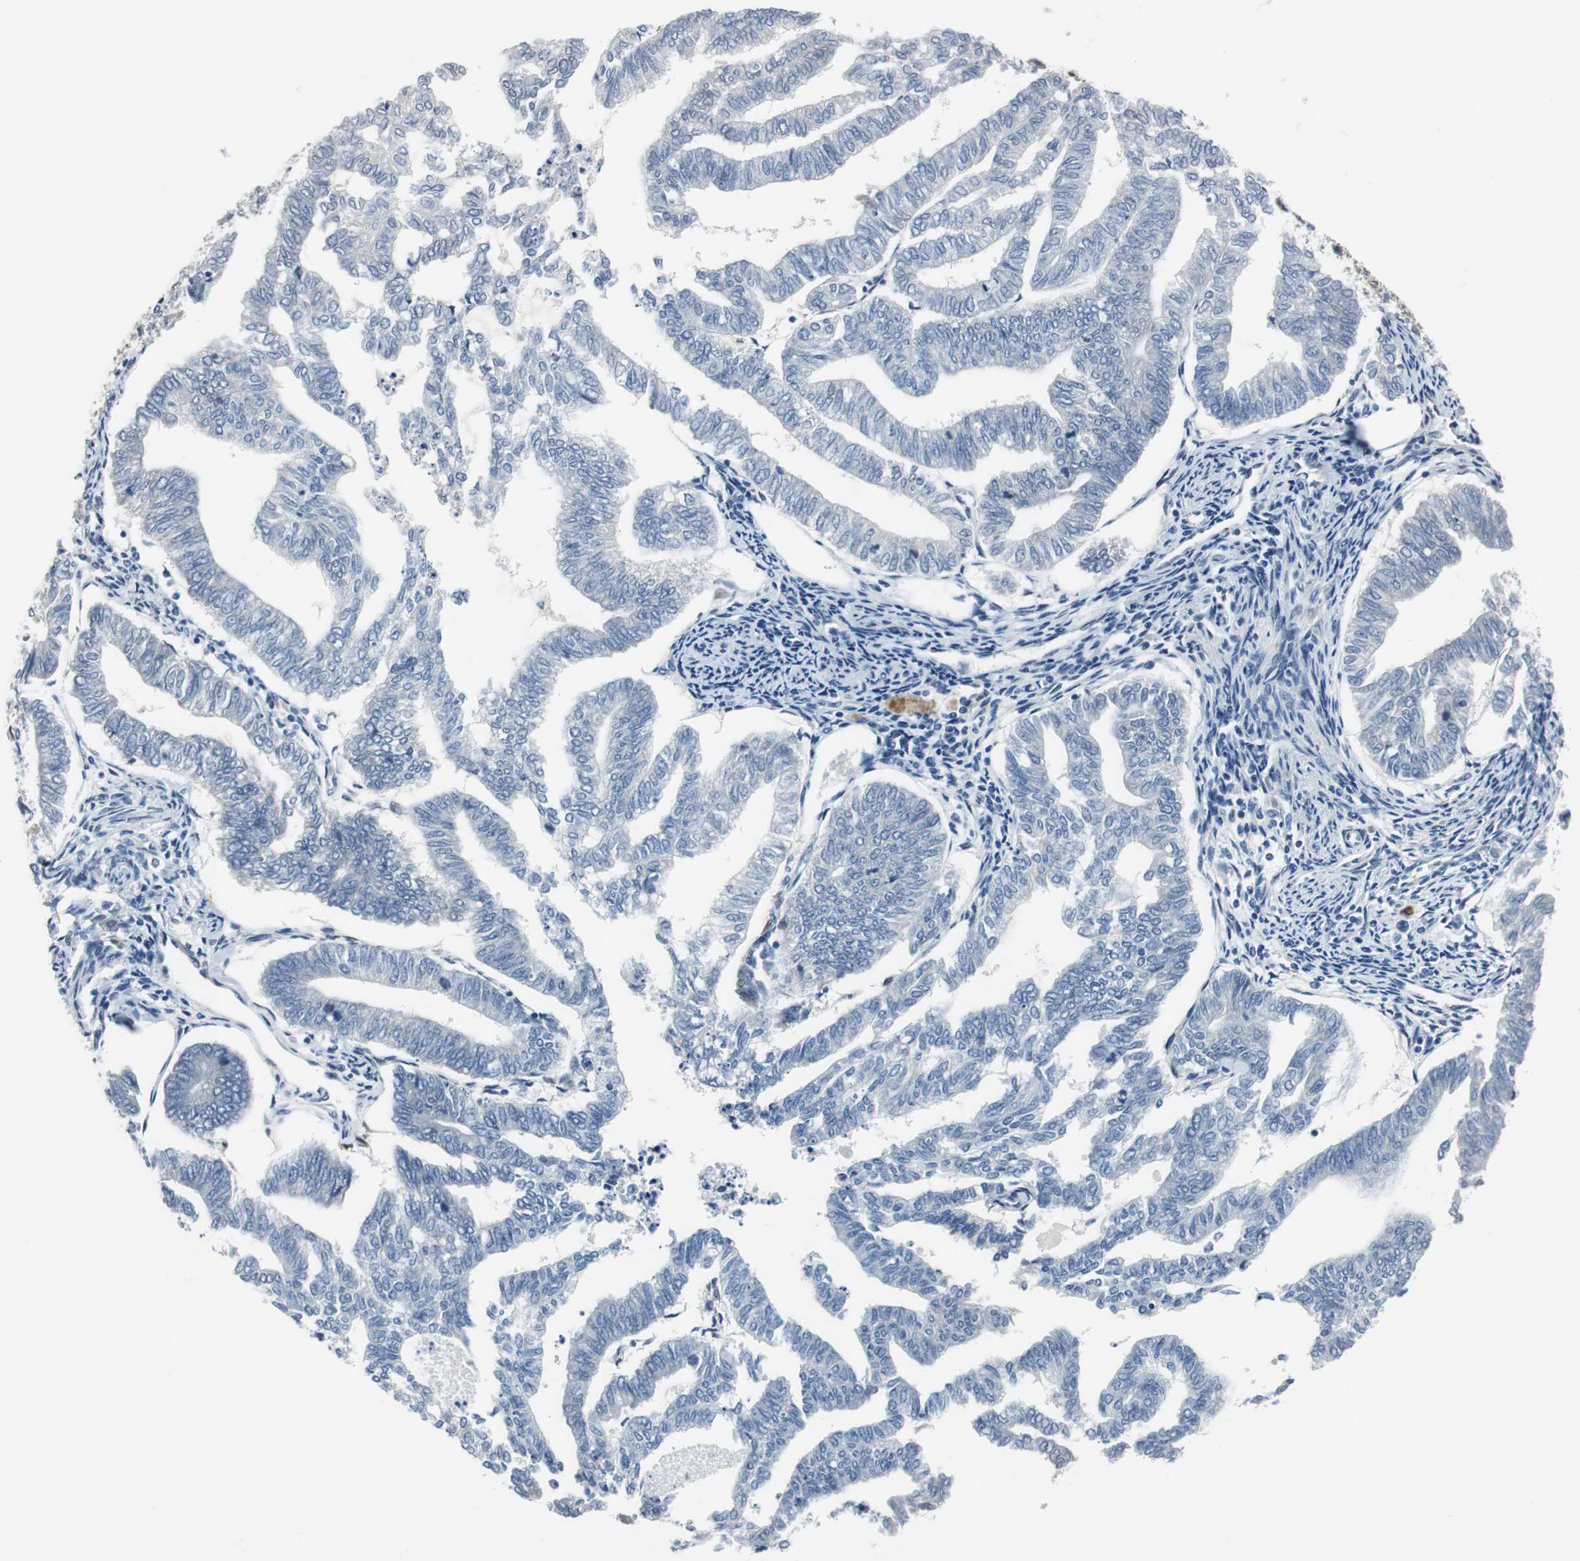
{"staining": {"intensity": "negative", "quantity": "none", "location": "none"}, "tissue": "endometrial cancer", "cell_type": "Tumor cells", "image_type": "cancer", "snomed": [{"axis": "morphology", "description": "Adenocarcinoma, NOS"}, {"axis": "topography", "description": "Endometrium"}], "caption": "The immunohistochemistry micrograph has no significant positivity in tumor cells of endometrial cancer (adenocarcinoma) tissue.", "gene": "FHL2", "patient": {"sex": "female", "age": 79}}